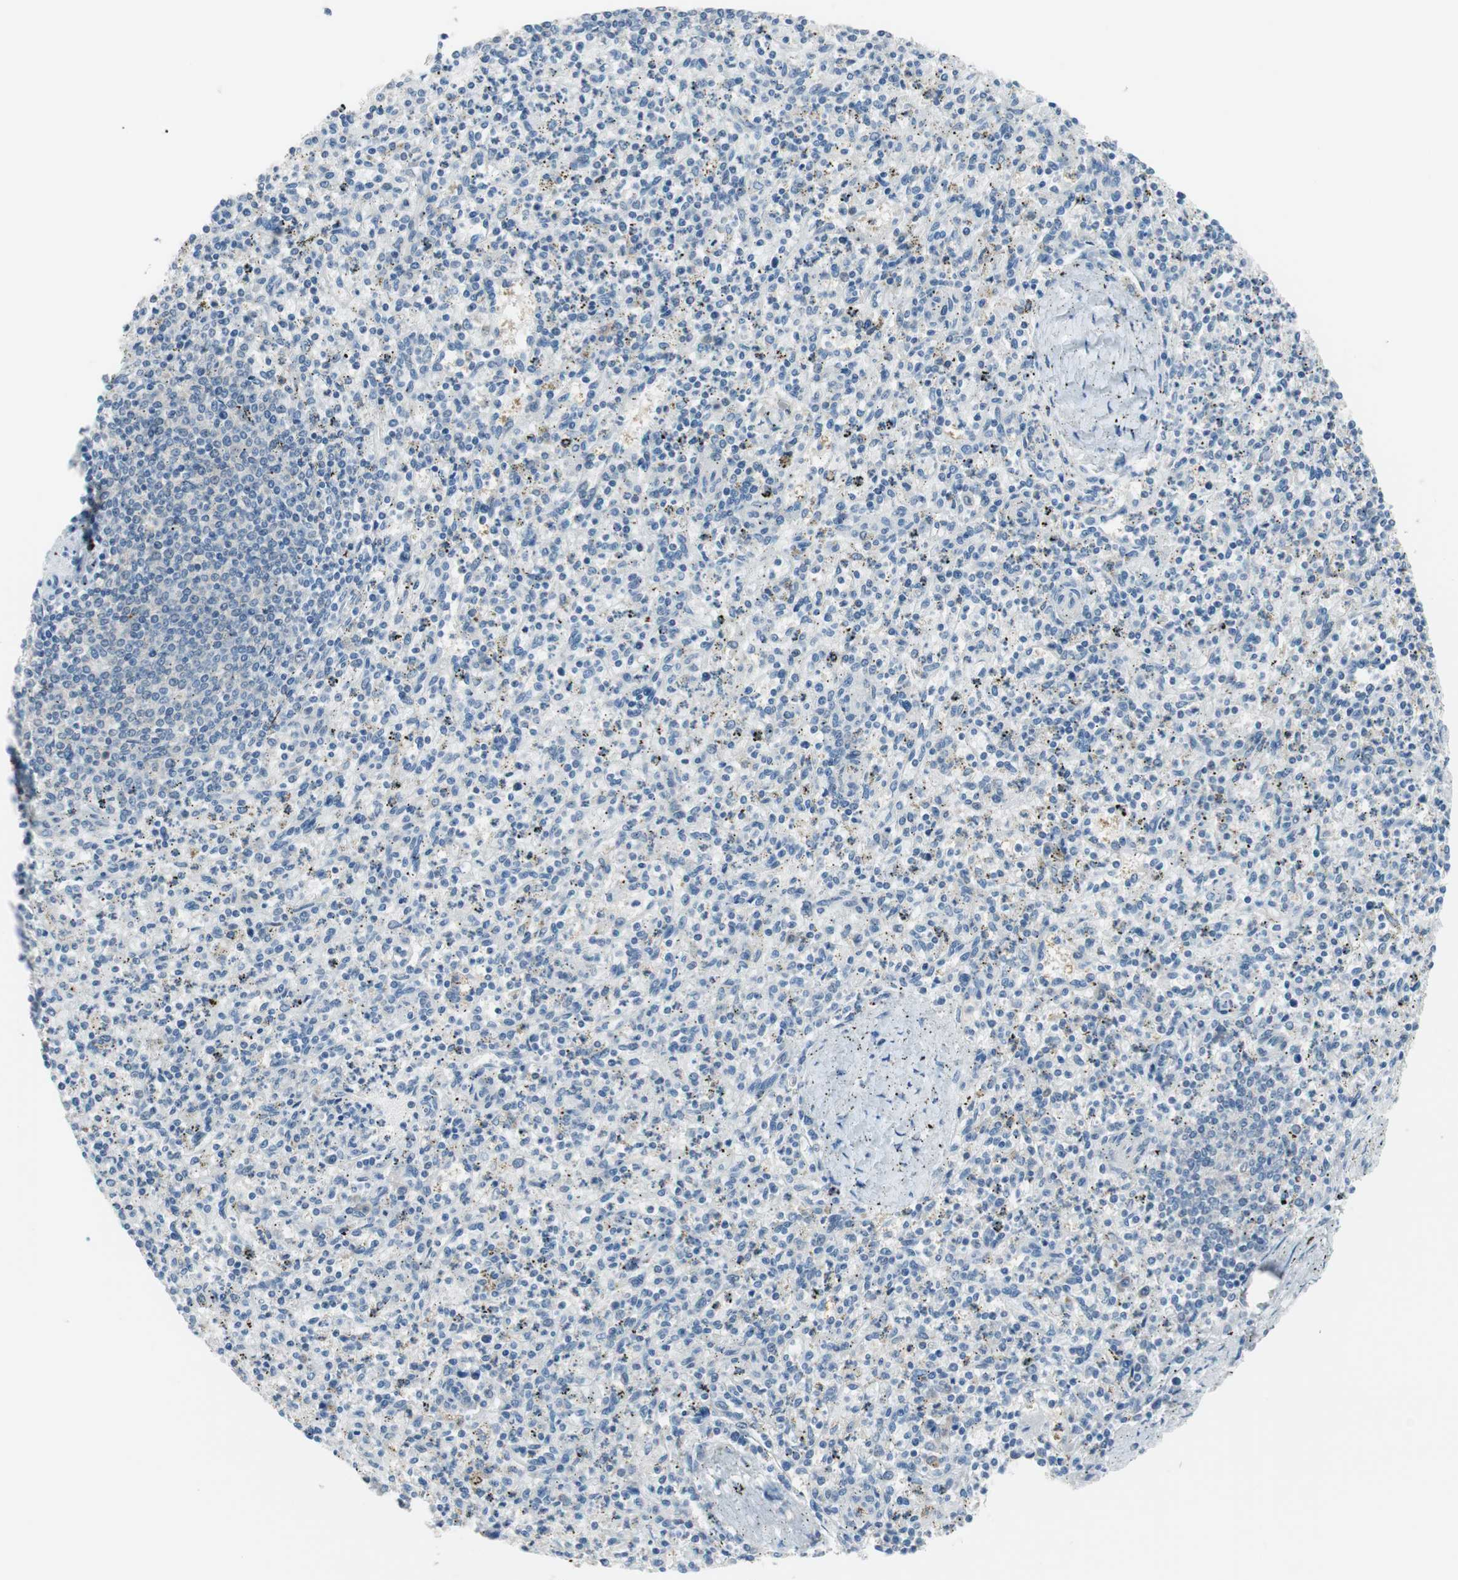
{"staining": {"intensity": "negative", "quantity": "none", "location": "none"}, "tissue": "spleen", "cell_type": "Cells in red pulp", "image_type": "normal", "snomed": [{"axis": "morphology", "description": "Normal tissue, NOS"}, {"axis": "topography", "description": "Spleen"}], "caption": "IHC image of unremarkable spleen: spleen stained with DAB displays no significant protein staining in cells in red pulp. (Stains: DAB (3,3'-diaminobenzidine) immunohistochemistry (IHC) with hematoxylin counter stain, Microscopy: brightfield microscopy at high magnification).", "gene": "GRHL1", "patient": {"sex": "male", "age": 72}}